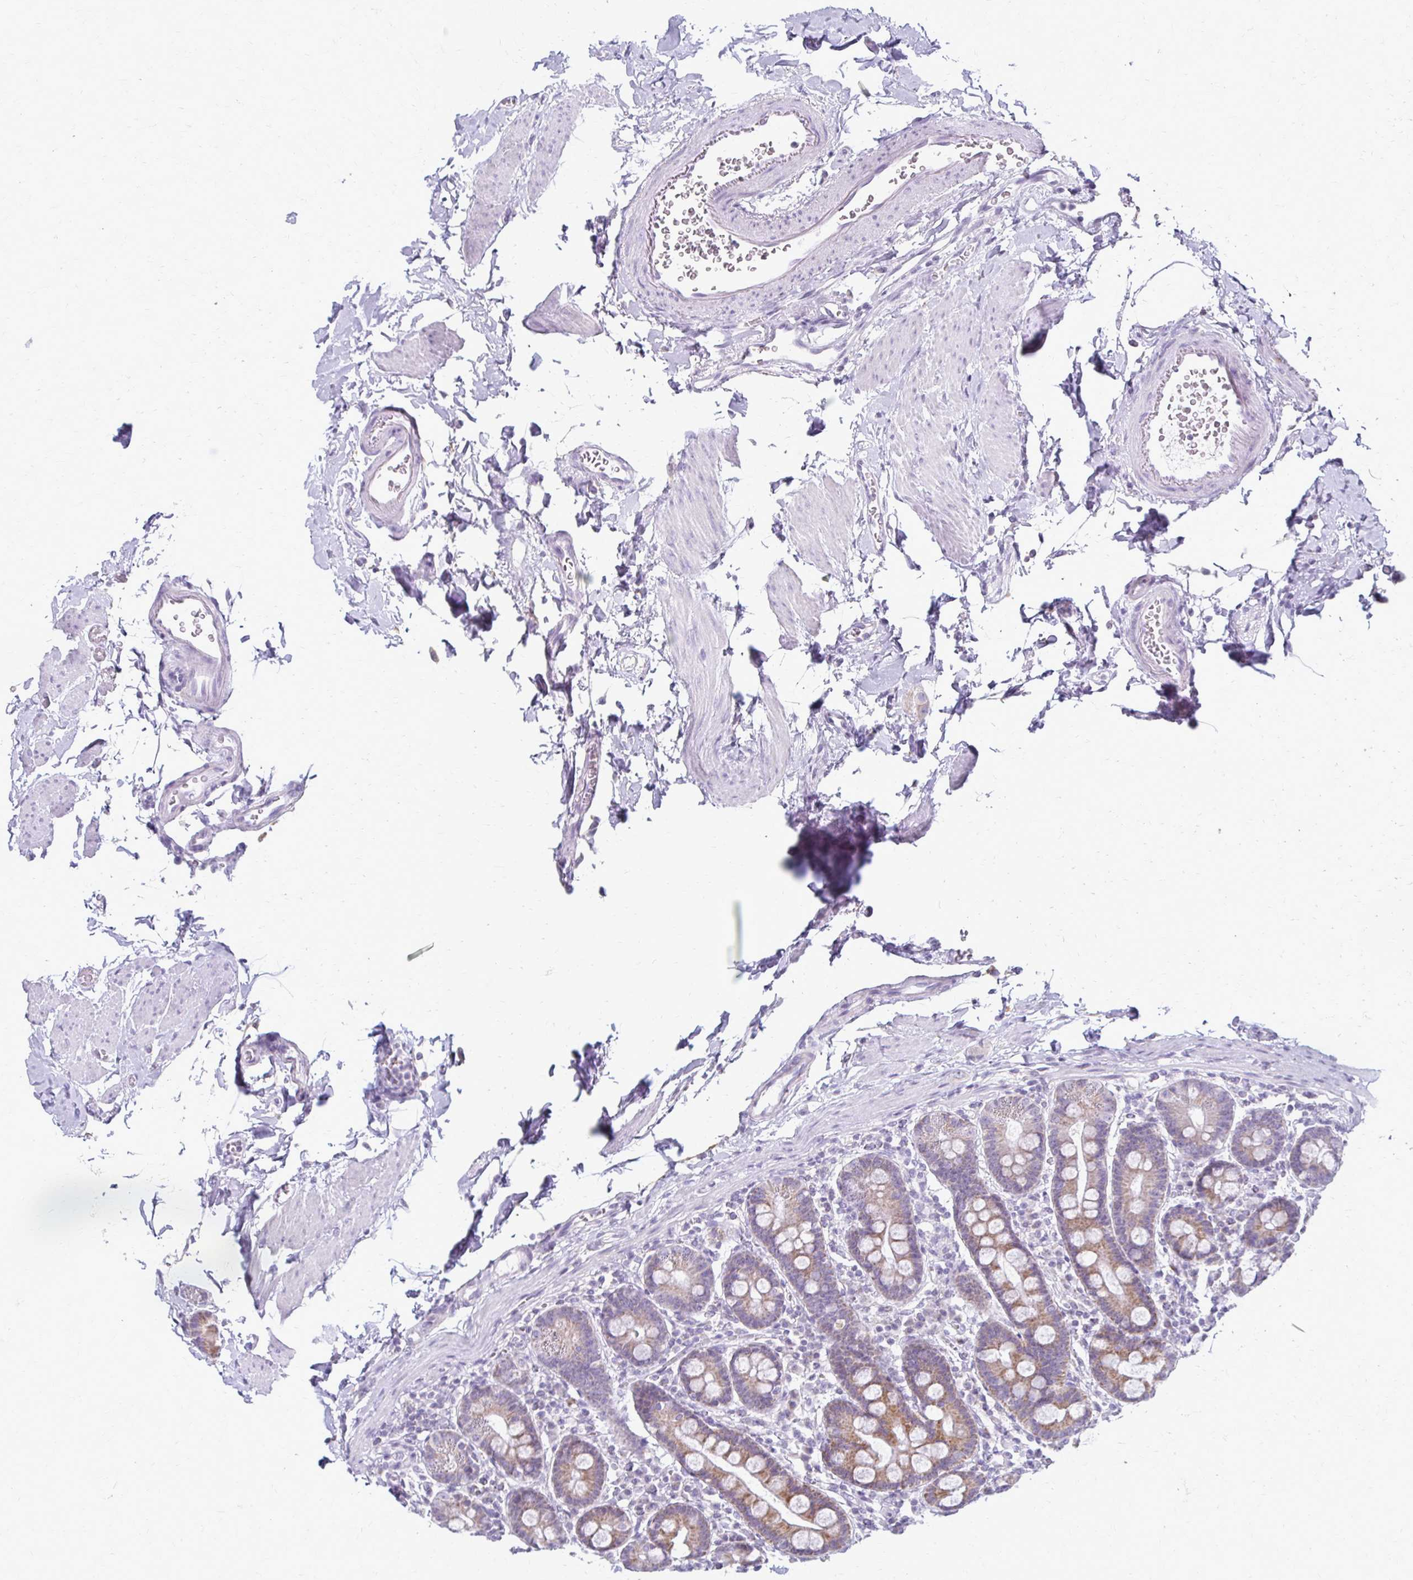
{"staining": {"intensity": "moderate", "quantity": "25%-75%", "location": "cytoplasmic/membranous"}, "tissue": "duodenum", "cell_type": "Glandular cells", "image_type": "normal", "snomed": [{"axis": "morphology", "description": "Normal tissue, NOS"}, {"axis": "topography", "description": "Pancreas"}, {"axis": "topography", "description": "Duodenum"}], "caption": "This is an image of immunohistochemistry staining of unremarkable duodenum, which shows moderate positivity in the cytoplasmic/membranous of glandular cells.", "gene": "FCGR2A", "patient": {"sex": "male", "age": 59}}